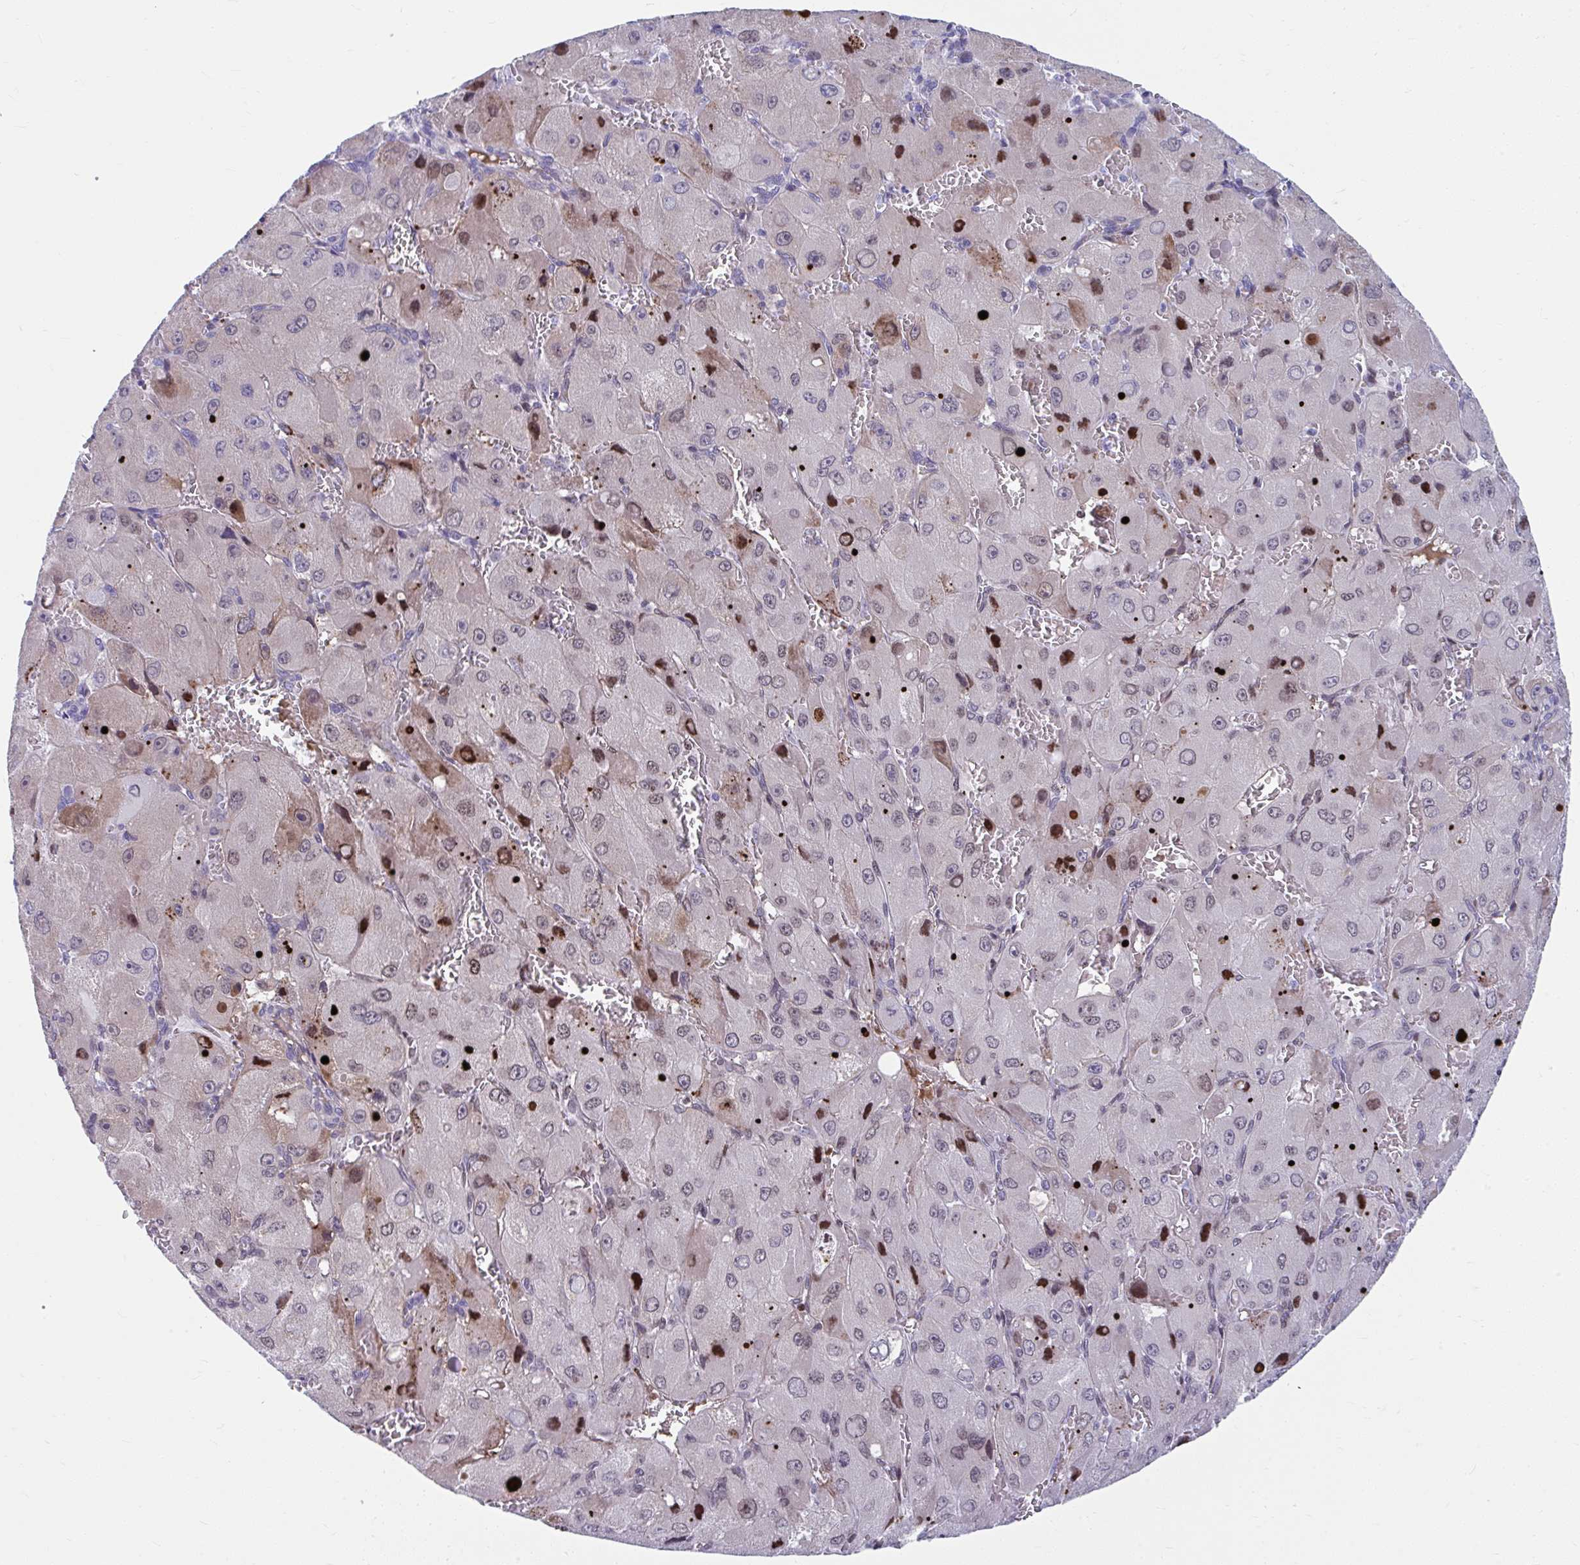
{"staining": {"intensity": "strong", "quantity": "<25%", "location": "nuclear"}, "tissue": "liver cancer", "cell_type": "Tumor cells", "image_type": "cancer", "snomed": [{"axis": "morphology", "description": "Carcinoma, Hepatocellular, NOS"}, {"axis": "topography", "description": "Liver"}], "caption": "A micrograph of hepatocellular carcinoma (liver) stained for a protein shows strong nuclear brown staining in tumor cells. Using DAB (brown) and hematoxylin (blue) stains, captured at high magnification using brightfield microscopy.", "gene": "ISL1", "patient": {"sex": "male", "age": 27}}